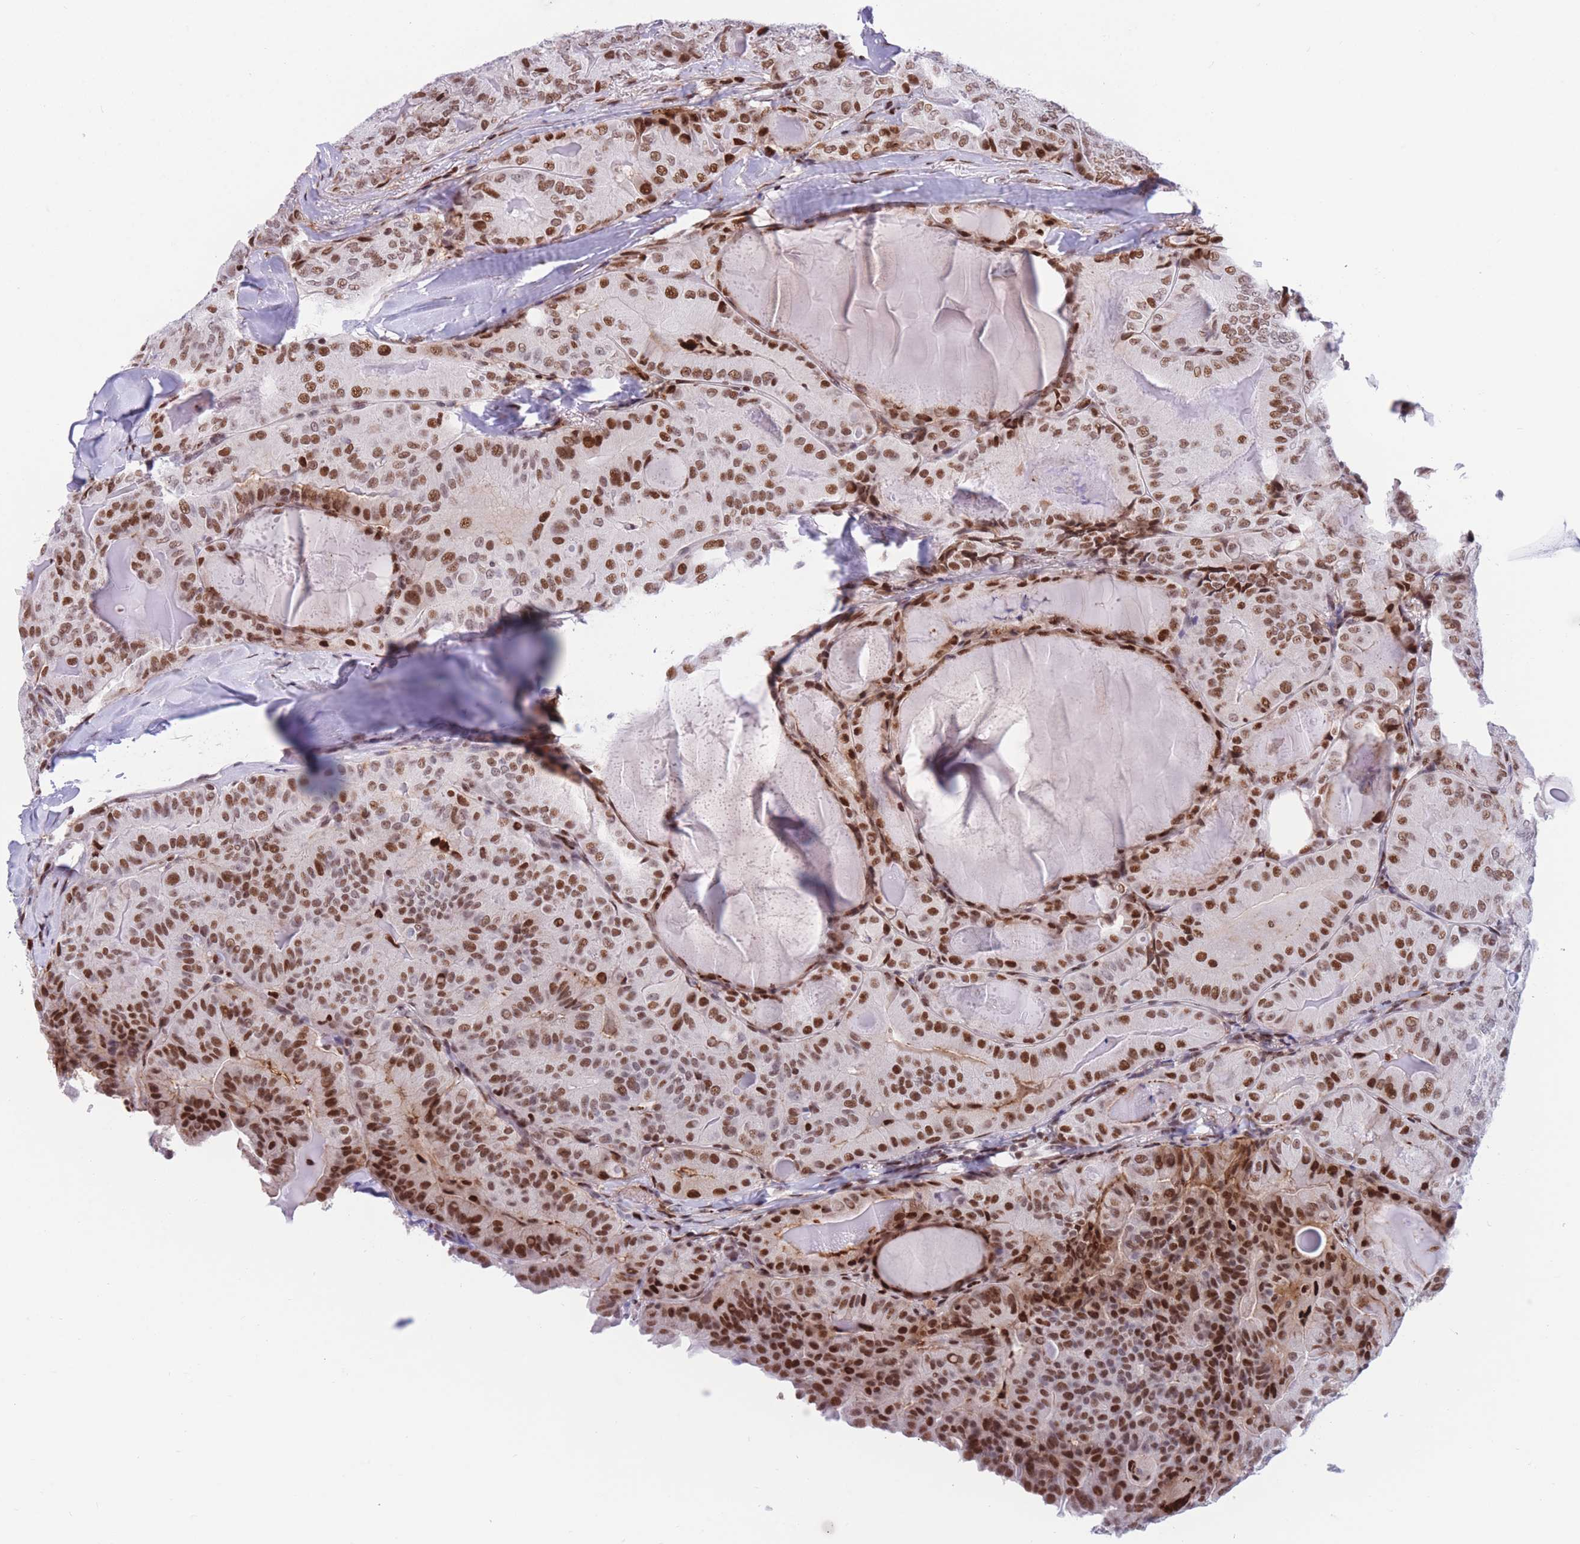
{"staining": {"intensity": "strong", "quantity": ">75%", "location": "nuclear"}, "tissue": "thyroid cancer", "cell_type": "Tumor cells", "image_type": "cancer", "snomed": [{"axis": "morphology", "description": "Papillary adenocarcinoma, NOS"}, {"axis": "topography", "description": "Thyroid gland"}], "caption": "Immunohistochemistry (IHC) photomicrograph of human papillary adenocarcinoma (thyroid) stained for a protein (brown), which shows high levels of strong nuclear staining in approximately >75% of tumor cells.", "gene": "DNAJC3", "patient": {"sex": "female", "age": 68}}